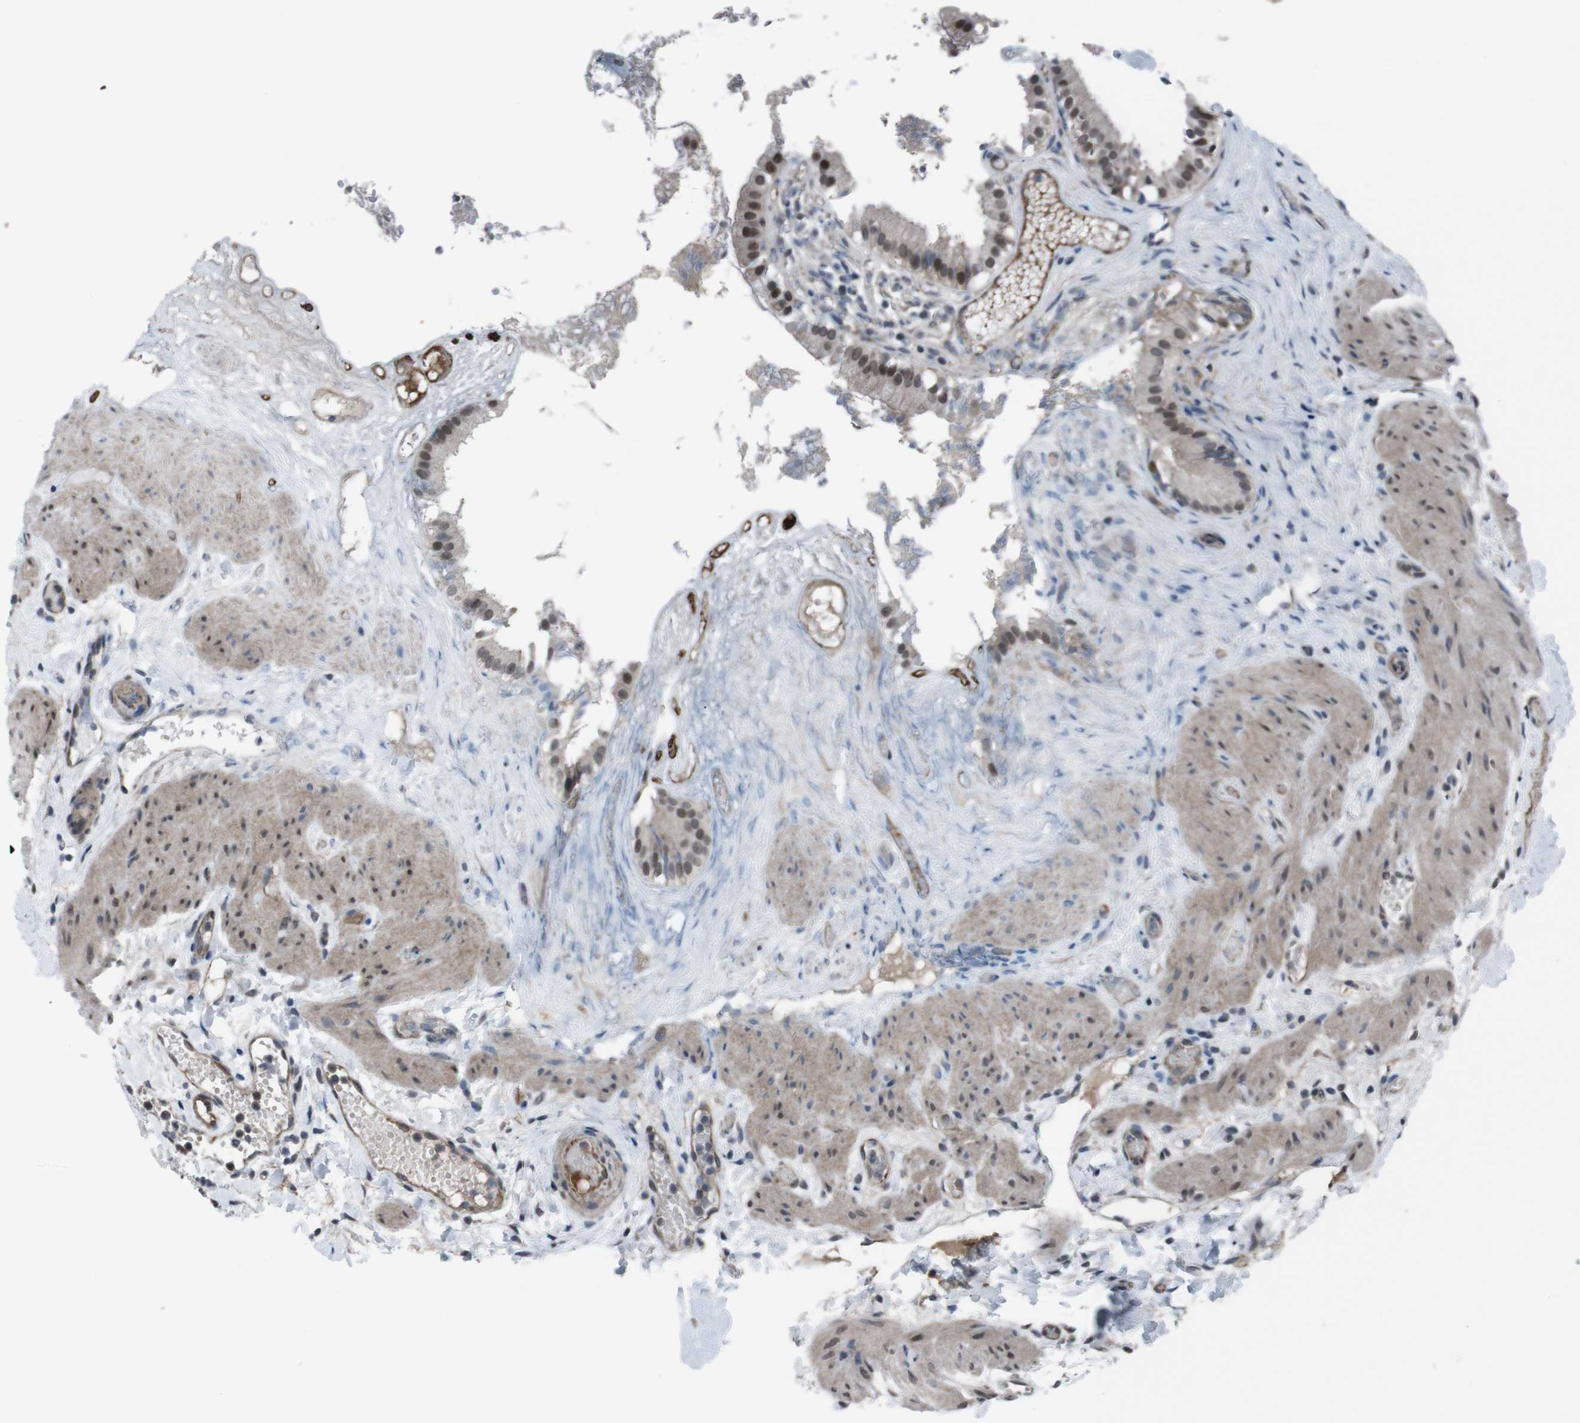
{"staining": {"intensity": "strong", "quantity": ">75%", "location": "cytoplasmic/membranous,nuclear"}, "tissue": "gallbladder", "cell_type": "Glandular cells", "image_type": "normal", "snomed": [{"axis": "morphology", "description": "Normal tissue, NOS"}, {"axis": "topography", "description": "Gallbladder"}], "caption": "Immunohistochemical staining of unremarkable gallbladder reveals >75% levels of strong cytoplasmic/membranous,nuclear protein positivity in about >75% of glandular cells. The staining is performed using DAB brown chromogen to label protein expression. The nuclei are counter-stained blue using hematoxylin.", "gene": "SS18L1", "patient": {"sex": "female", "age": 26}}